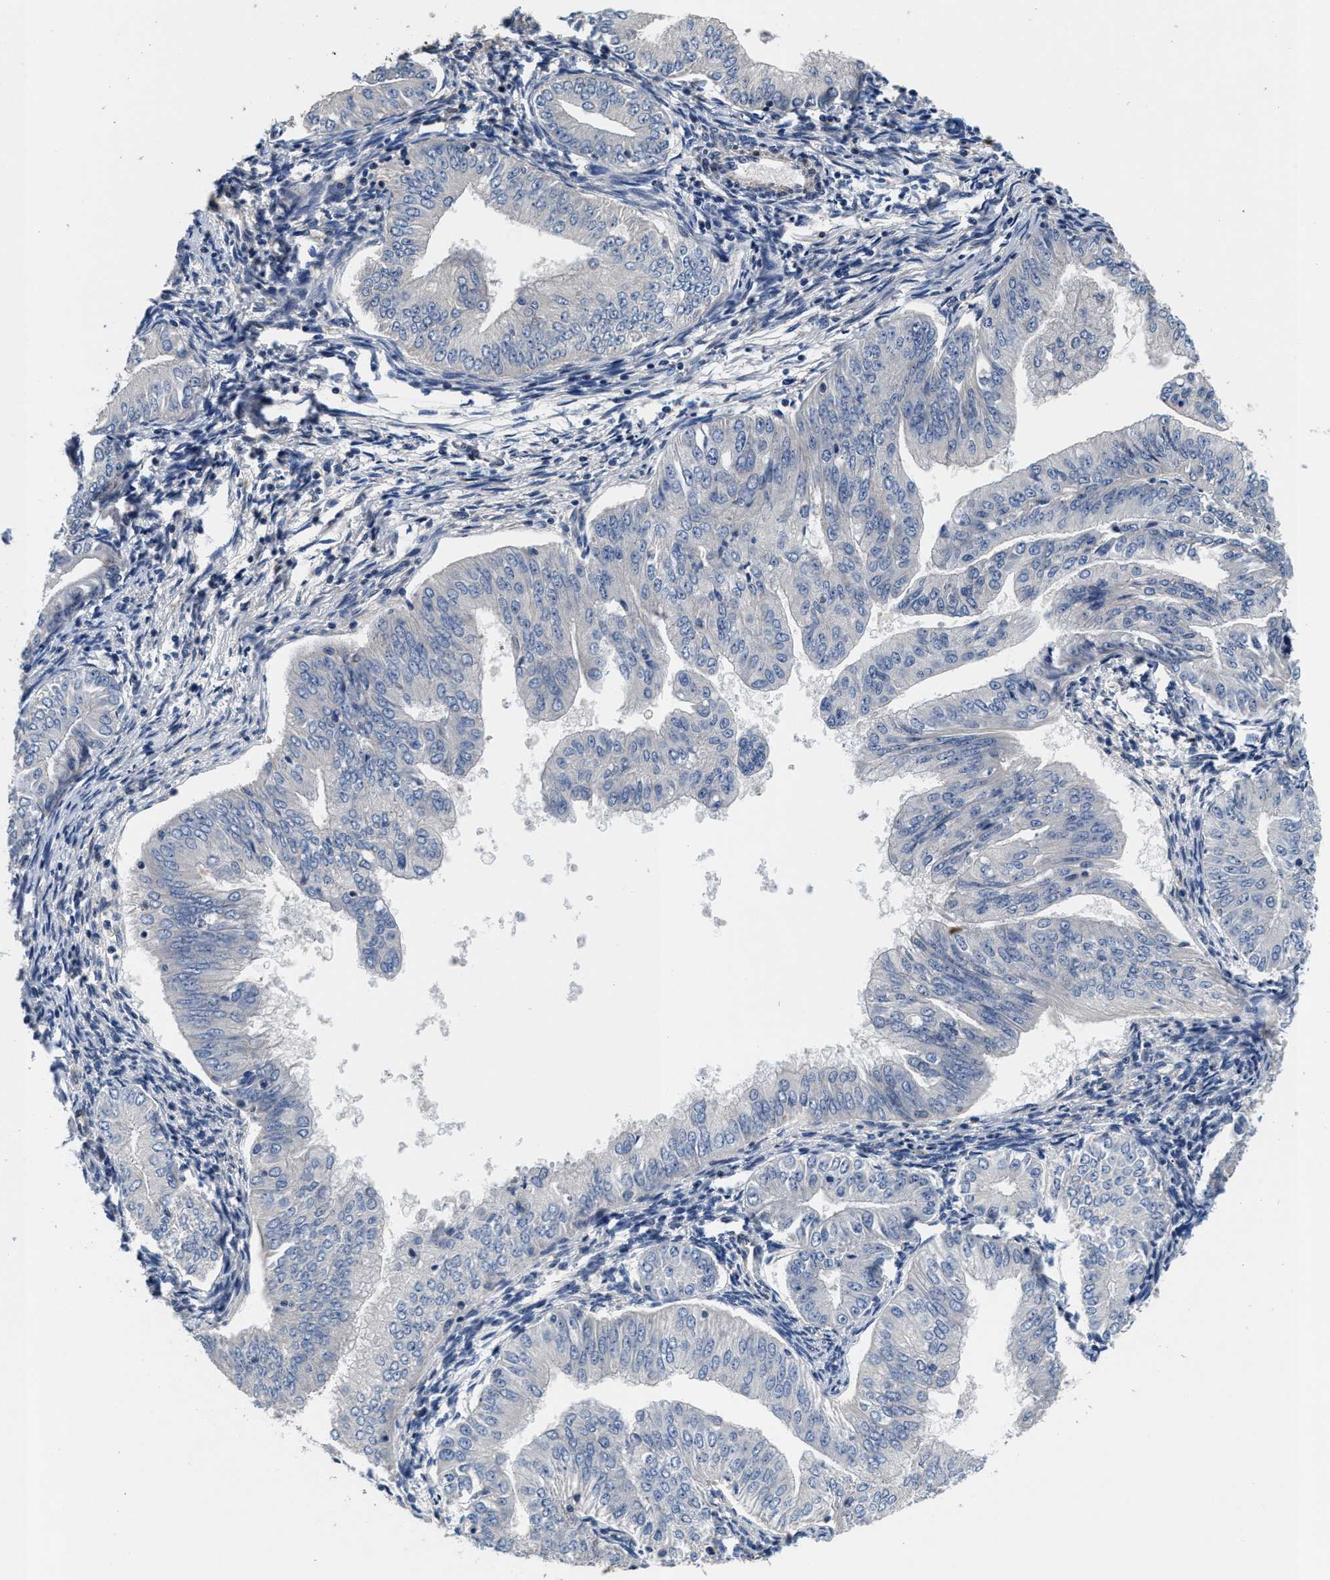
{"staining": {"intensity": "negative", "quantity": "none", "location": "none"}, "tissue": "endometrial cancer", "cell_type": "Tumor cells", "image_type": "cancer", "snomed": [{"axis": "morphology", "description": "Normal tissue, NOS"}, {"axis": "morphology", "description": "Adenocarcinoma, NOS"}, {"axis": "topography", "description": "Endometrium"}], "caption": "A histopathology image of human endometrial cancer (adenocarcinoma) is negative for staining in tumor cells.", "gene": "ANKIB1", "patient": {"sex": "female", "age": 53}}